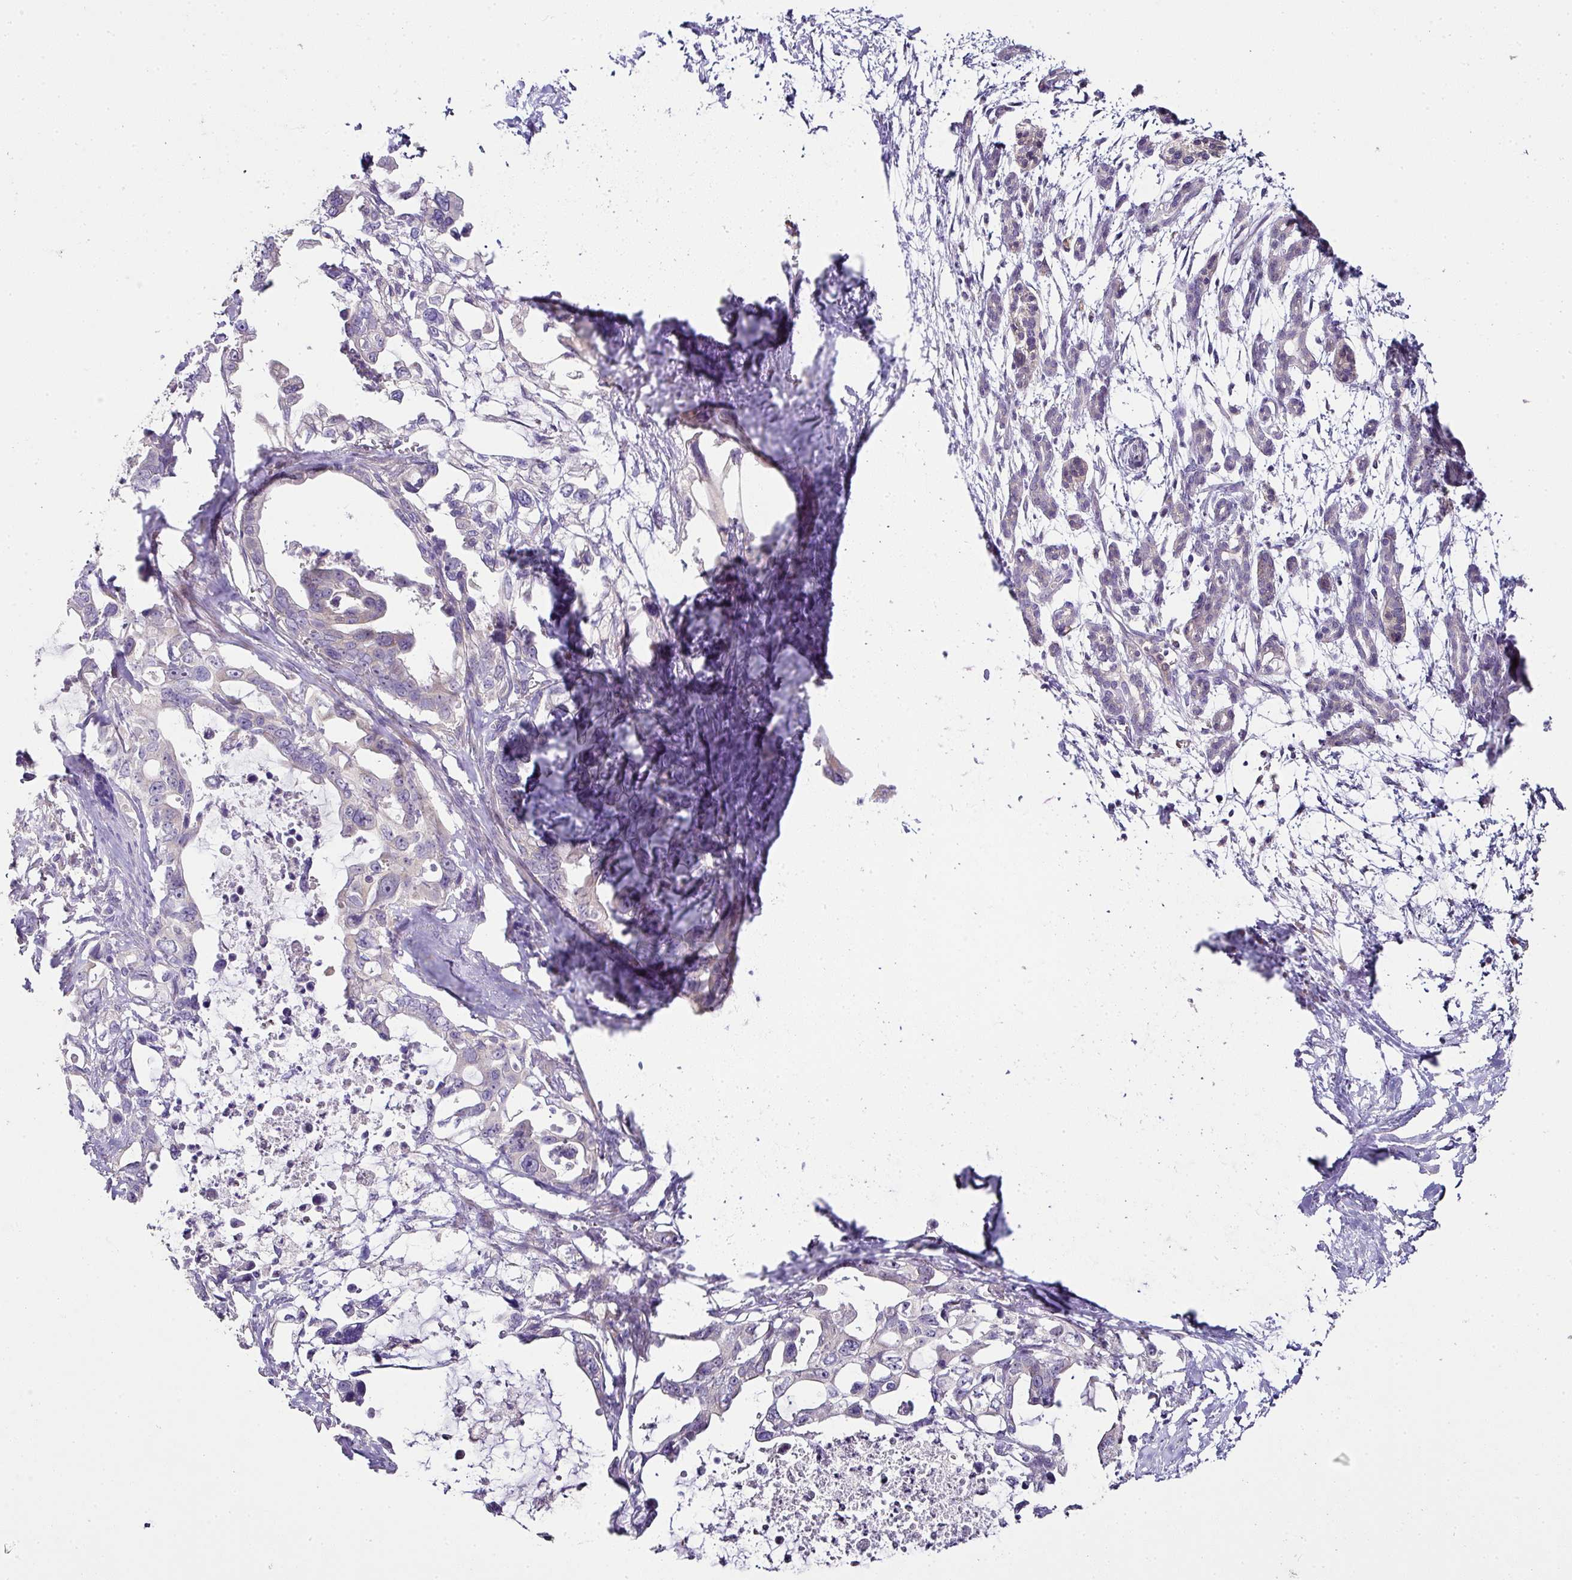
{"staining": {"intensity": "negative", "quantity": "none", "location": "none"}, "tissue": "pancreatic cancer", "cell_type": "Tumor cells", "image_type": "cancer", "snomed": [{"axis": "morphology", "description": "Adenocarcinoma, NOS"}, {"axis": "topography", "description": "Pancreas"}], "caption": "High power microscopy micrograph of an immunohistochemistry (IHC) micrograph of adenocarcinoma (pancreatic), revealing no significant expression in tumor cells.", "gene": "SKIC2", "patient": {"sex": "male", "age": 61}}